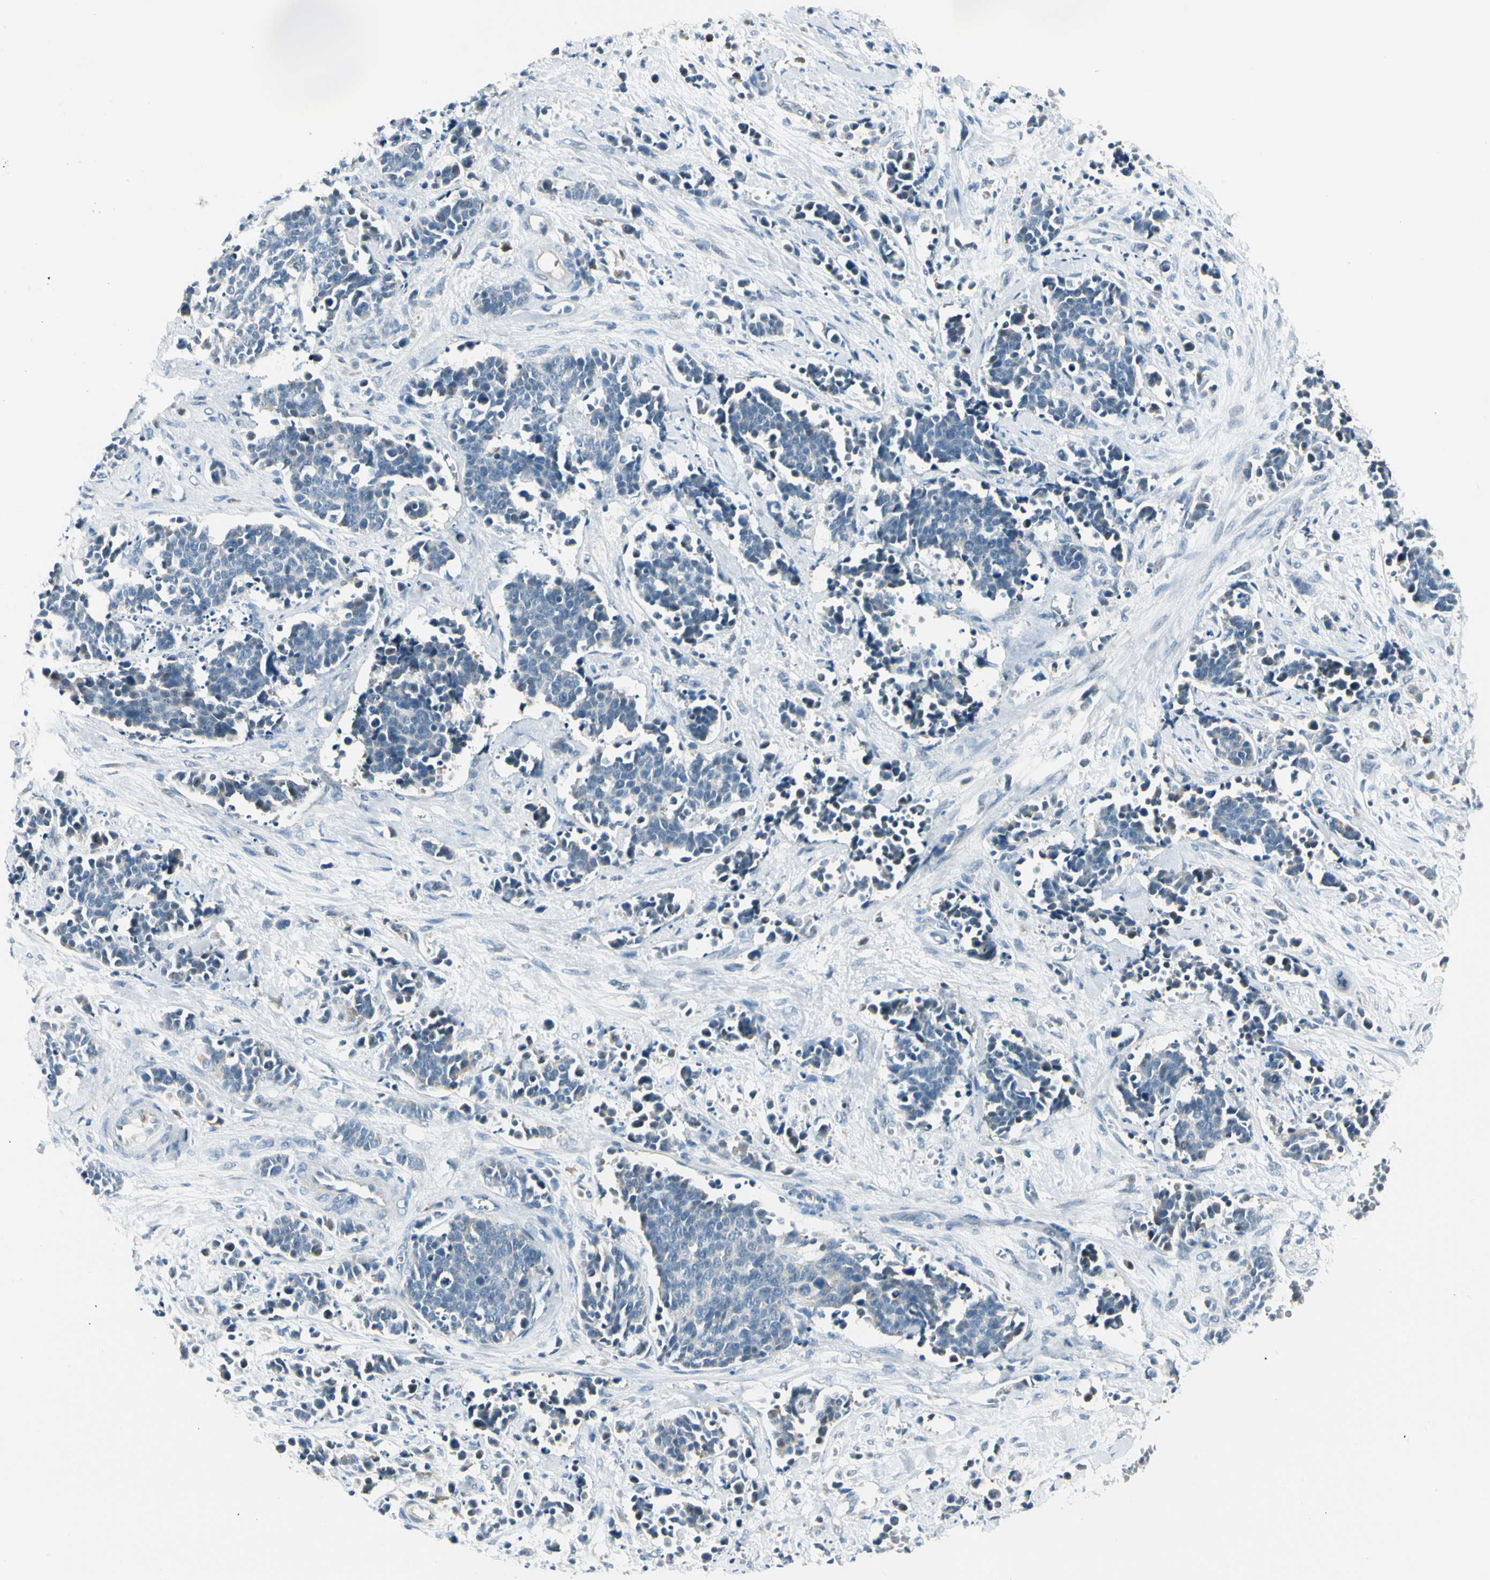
{"staining": {"intensity": "negative", "quantity": "none", "location": "none"}, "tissue": "cervical cancer", "cell_type": "Tumor cells", "image_type": "cancer", "snomed": [{"axis": "morphology", "description": "Squamous cell carcinoma, NOS"}, {"axis": "topography", "description": "Cervix"}], "caption": "Image shows no protein staining in tumor cells of cervical cancer (squamous cell carcinoma) tissue. The staining was performed using DAB (3,3'-diaminobenzidine) to visualize the protein expression in brown, while the nuclei were stained in blue with hematoxylin (Magnification: 20x).", "gene": "ZSCAN1", "patient": {"sex": "female", "age": 35}}